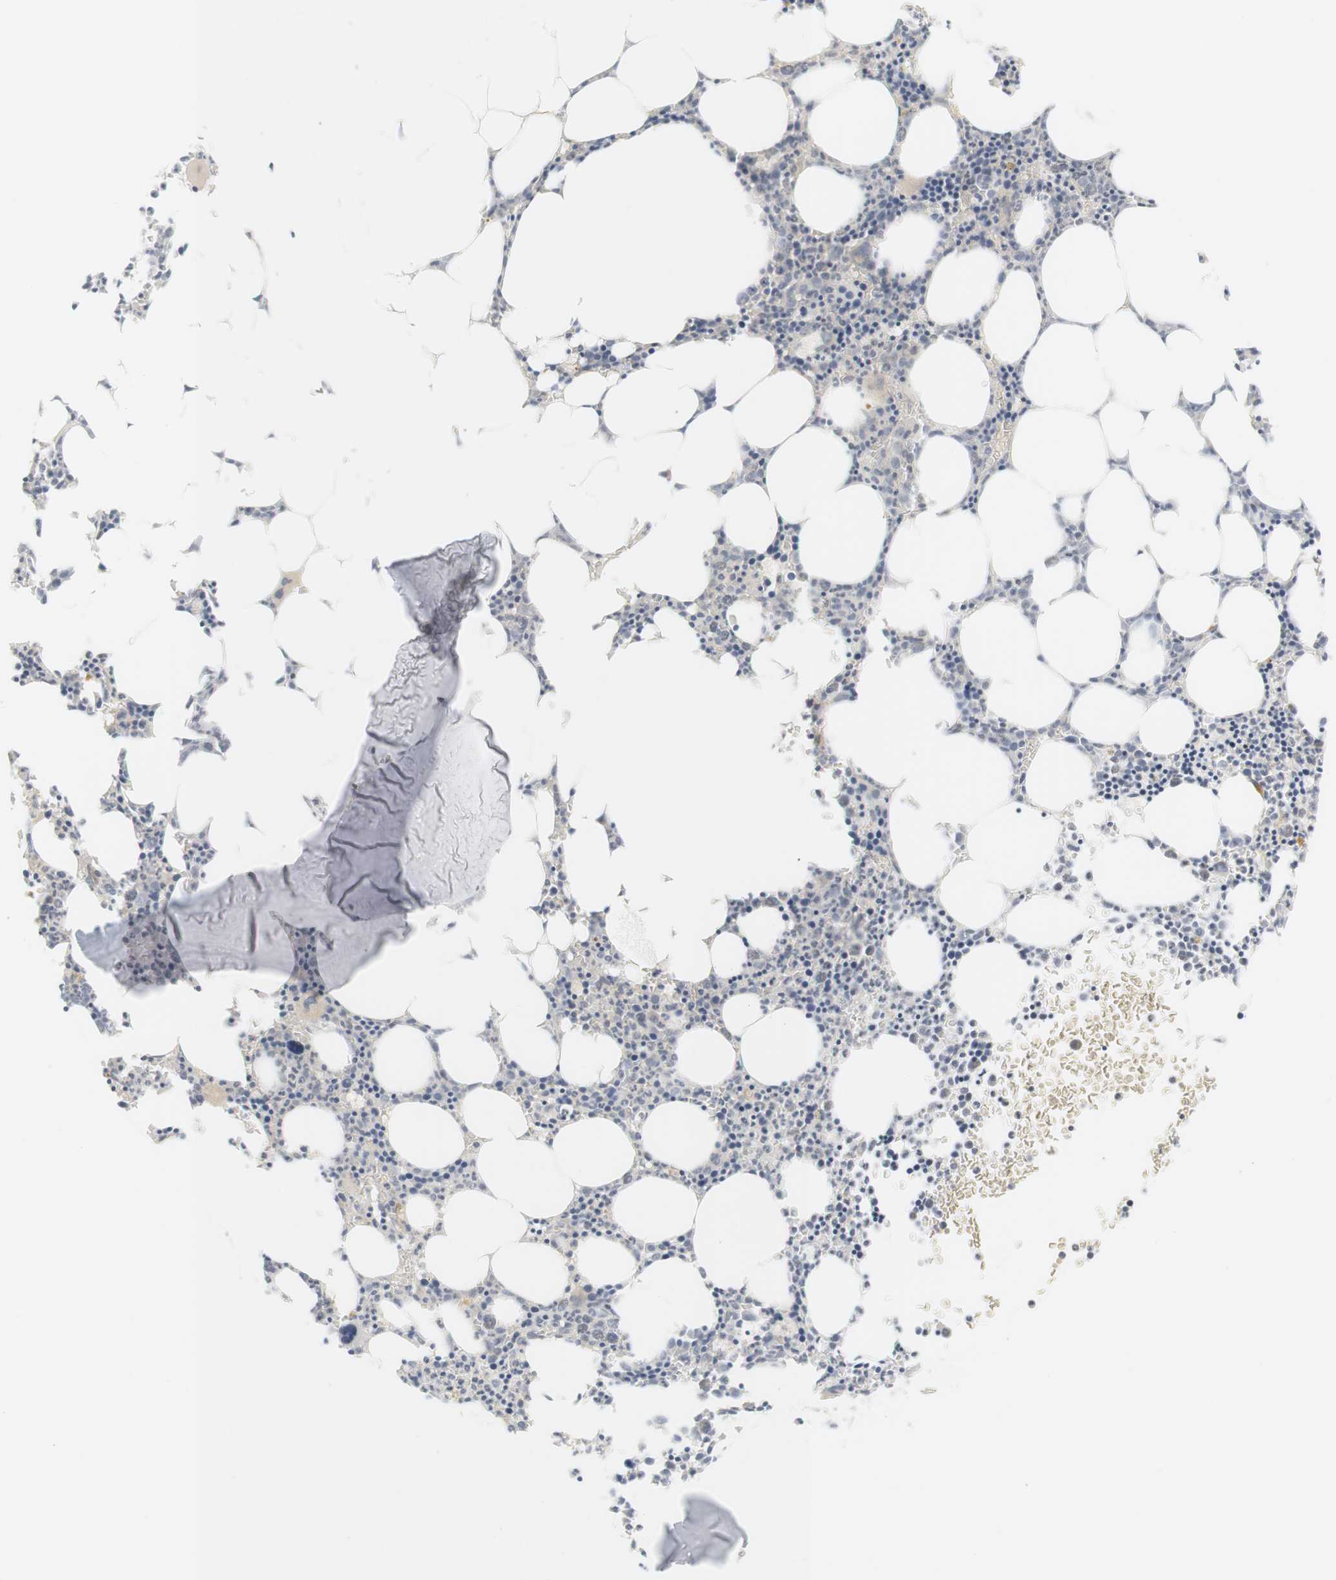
{"staining": {"intensity": "weak", "quantity": "<25%", "location": "cytoplasmic/membranous"}, "tissue": "bone marrow", "cell_type": "Hematopoietic cells", "image_type": "normal", "snomed": [{"axis": "morphology", "description": "Normal tissue, NOS"}, {"axis": "morphology", "description": "Inflammation, NOS"}, {"axis": "topography", "description": "Bone marrow"}], "caption": "This is a photomicrograph of immunohistochemistry staining of normal bone marrow, which shows no expression in hematopoietic cells.", "gene": "RTN3", "patient": {"sex": "female", "age": 61}}